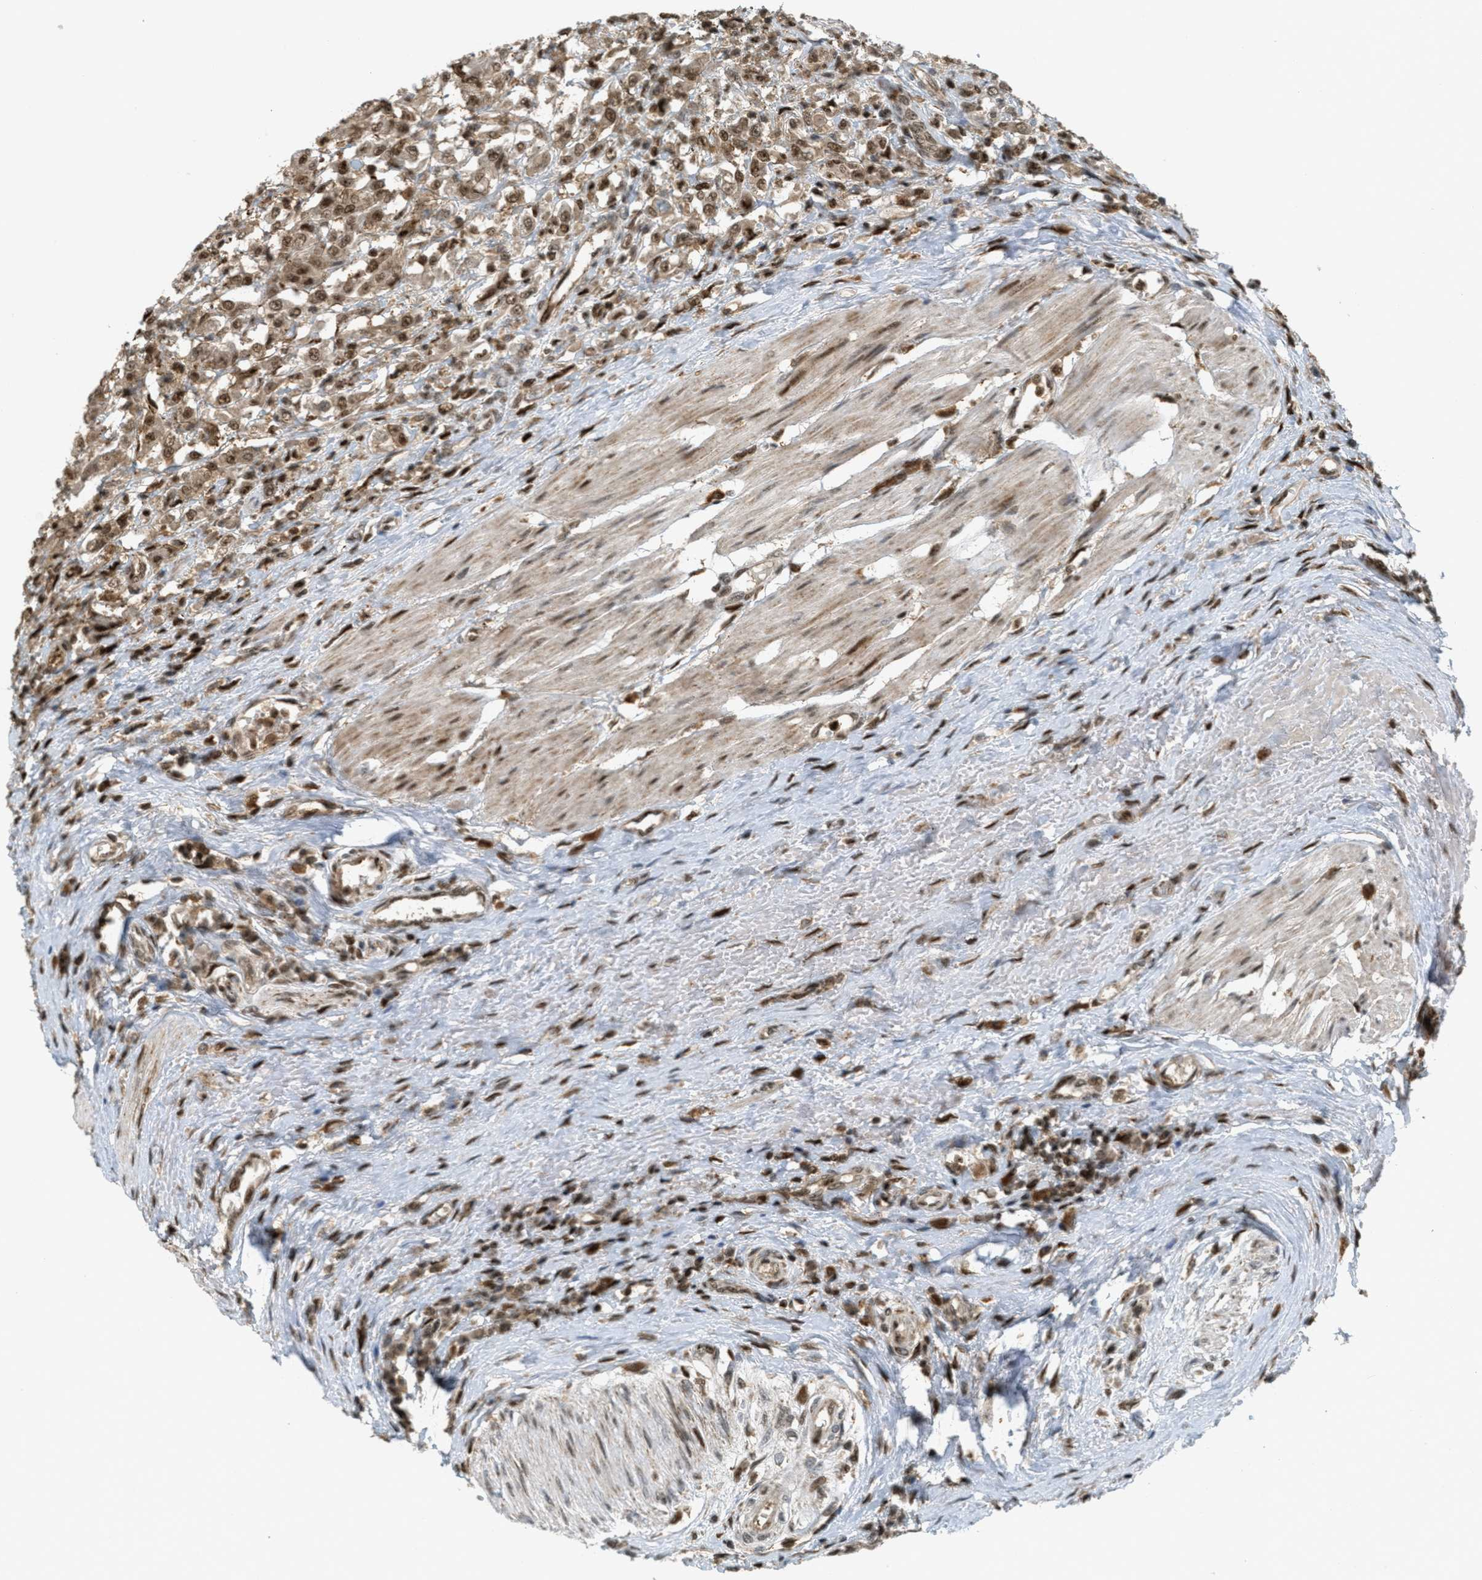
{"staining": {"intensity": "moderate", "quantity": ">75%", "location": "cytoplasmic/membranous,nuclear"}, "tissue": "urothelial cancer", "cell_type": "Tumor cells", "image_type": "cancer", "snomed": [{"axis": "morphology", "description": "Urothelial carcinoma, High grade"}, {"axis": "topography", "description": "Urinary bladder"}], "caption": "Moderate cytoplasmic/membranous and nuclear expression is seen in about >75% of tumor cells in urothelial cancer. Using DAB (3,3'-diaminobenzidine) (brown) and hematoxylin (blue) stains, captured at high magnification using brightfield microscopy.", "gene": "TLK1", "patient": {"sex": "male", "age": 46}}